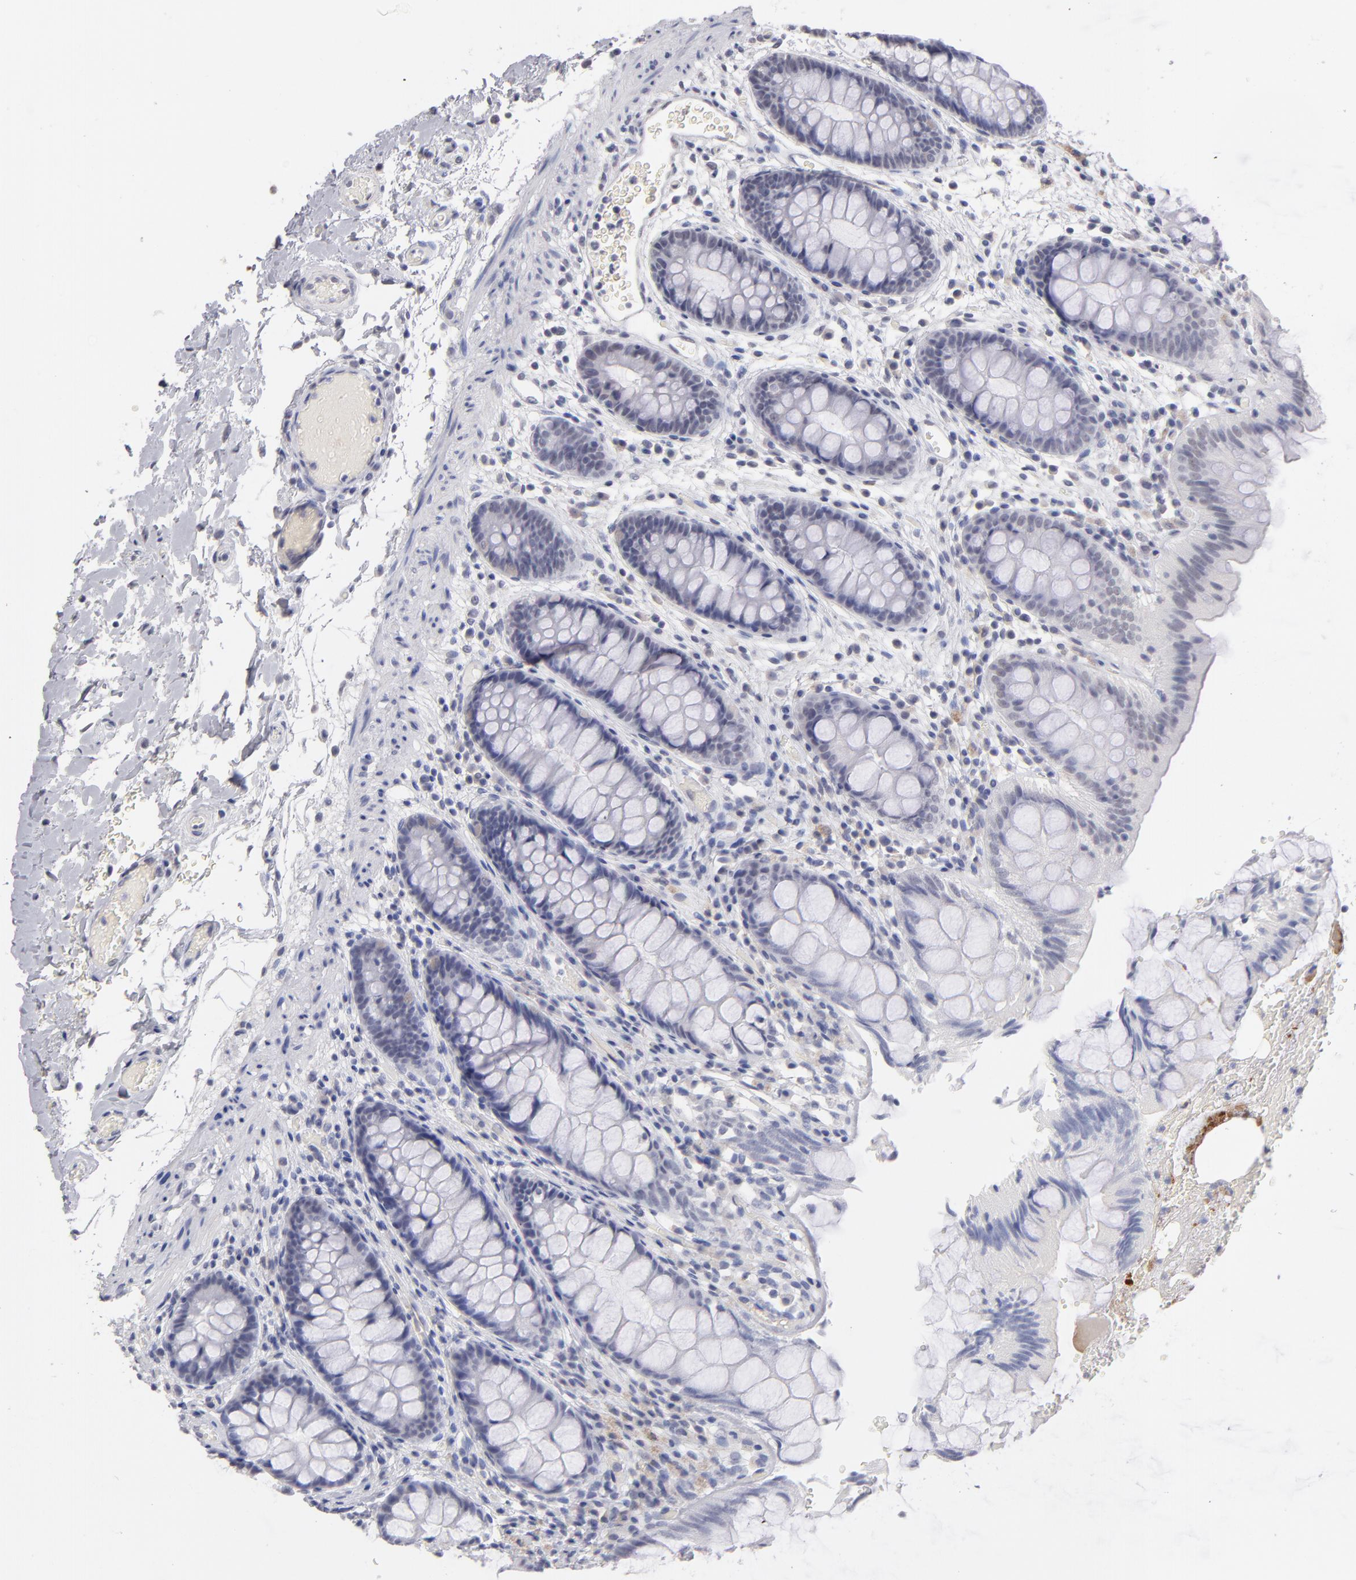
{"staining": {"intensity": "negative", "quantity": "none", "location": "none"}, "tissue": "colon", "cell_type": "Endothelial cells", "image_type": "normal", "snomed": [{"axis": "morphology", "description": "Normal tissue, NOS"}, {"axis": "topography", "description": "Smooth muscle"}, {"axis": "topography", "description": "Colon"}], "caption": "Immunohistochemical staining of normal colon displays no significant expression in endothelial cells. (DAB (3,3'-diaminobenzidine) immunohistochemistry (IHC), high magnification).", "gene": "TEX11", "patient": {"sex": "male", "age": 67}}